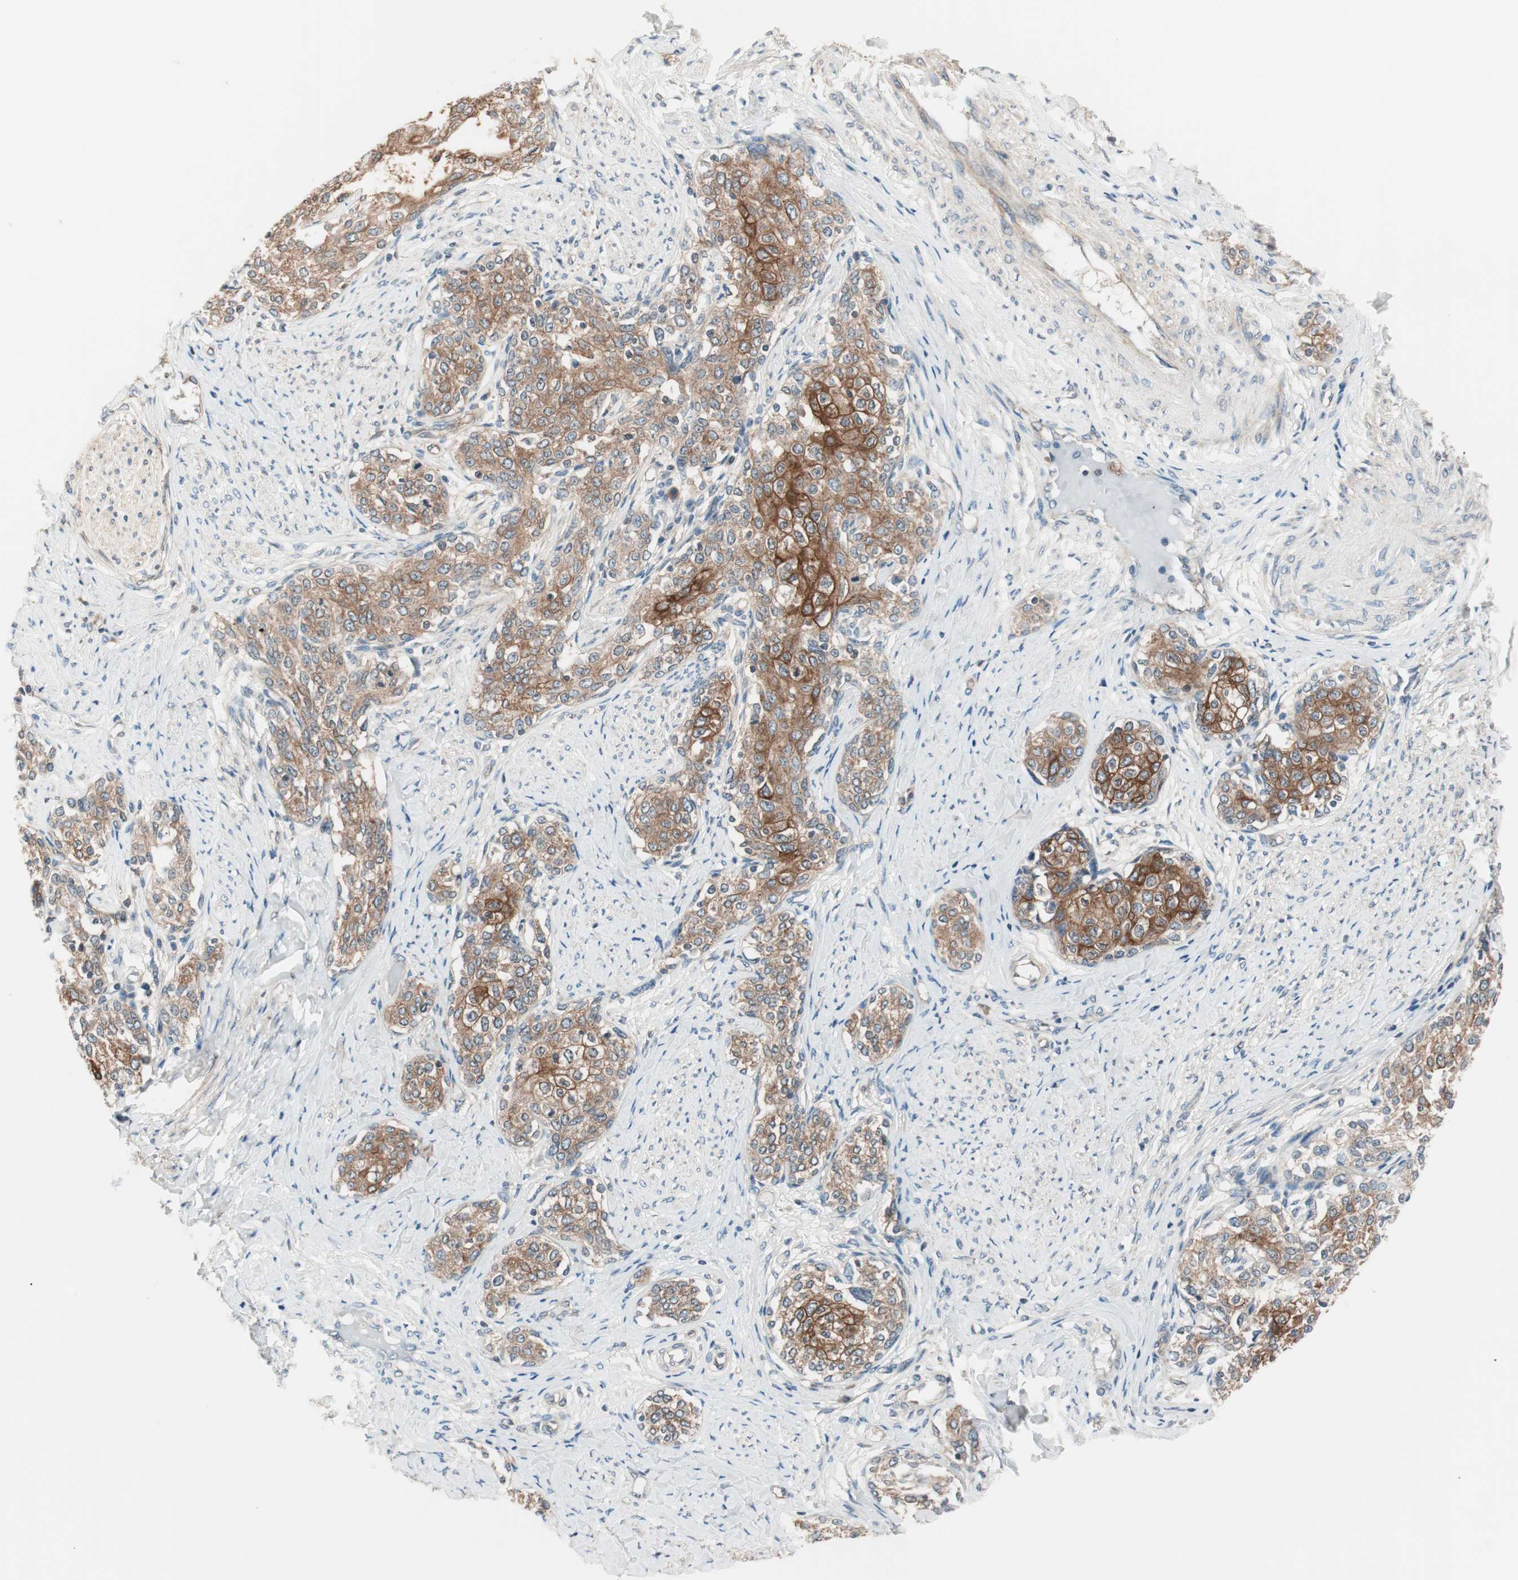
{"staining": {"intensity": "strong", "quantity": ">75%", "location": "cytoplasmic/membranous"}, "tissue": "cervical cancer", "cell_type": "Tumor cells", "image_type": "cancer", "snomed": [{"axis": "morphology", "description": "Squamous cell carcinoma, NOS"}, {"axis": "morphology", "description": "Adenocarcinoma, NOS"}, {"axis": "topography", "description": "Cervix"}], "caption": "High-power microscopy captured an immunohistochemistry photomicrograph of cervical adenocarcinoma, revealing strong cytoplasmic/membranous expression in about >75% of tumor cells.", "gene": "TSG101", "patient": {"sex": "female", "age": 52}}